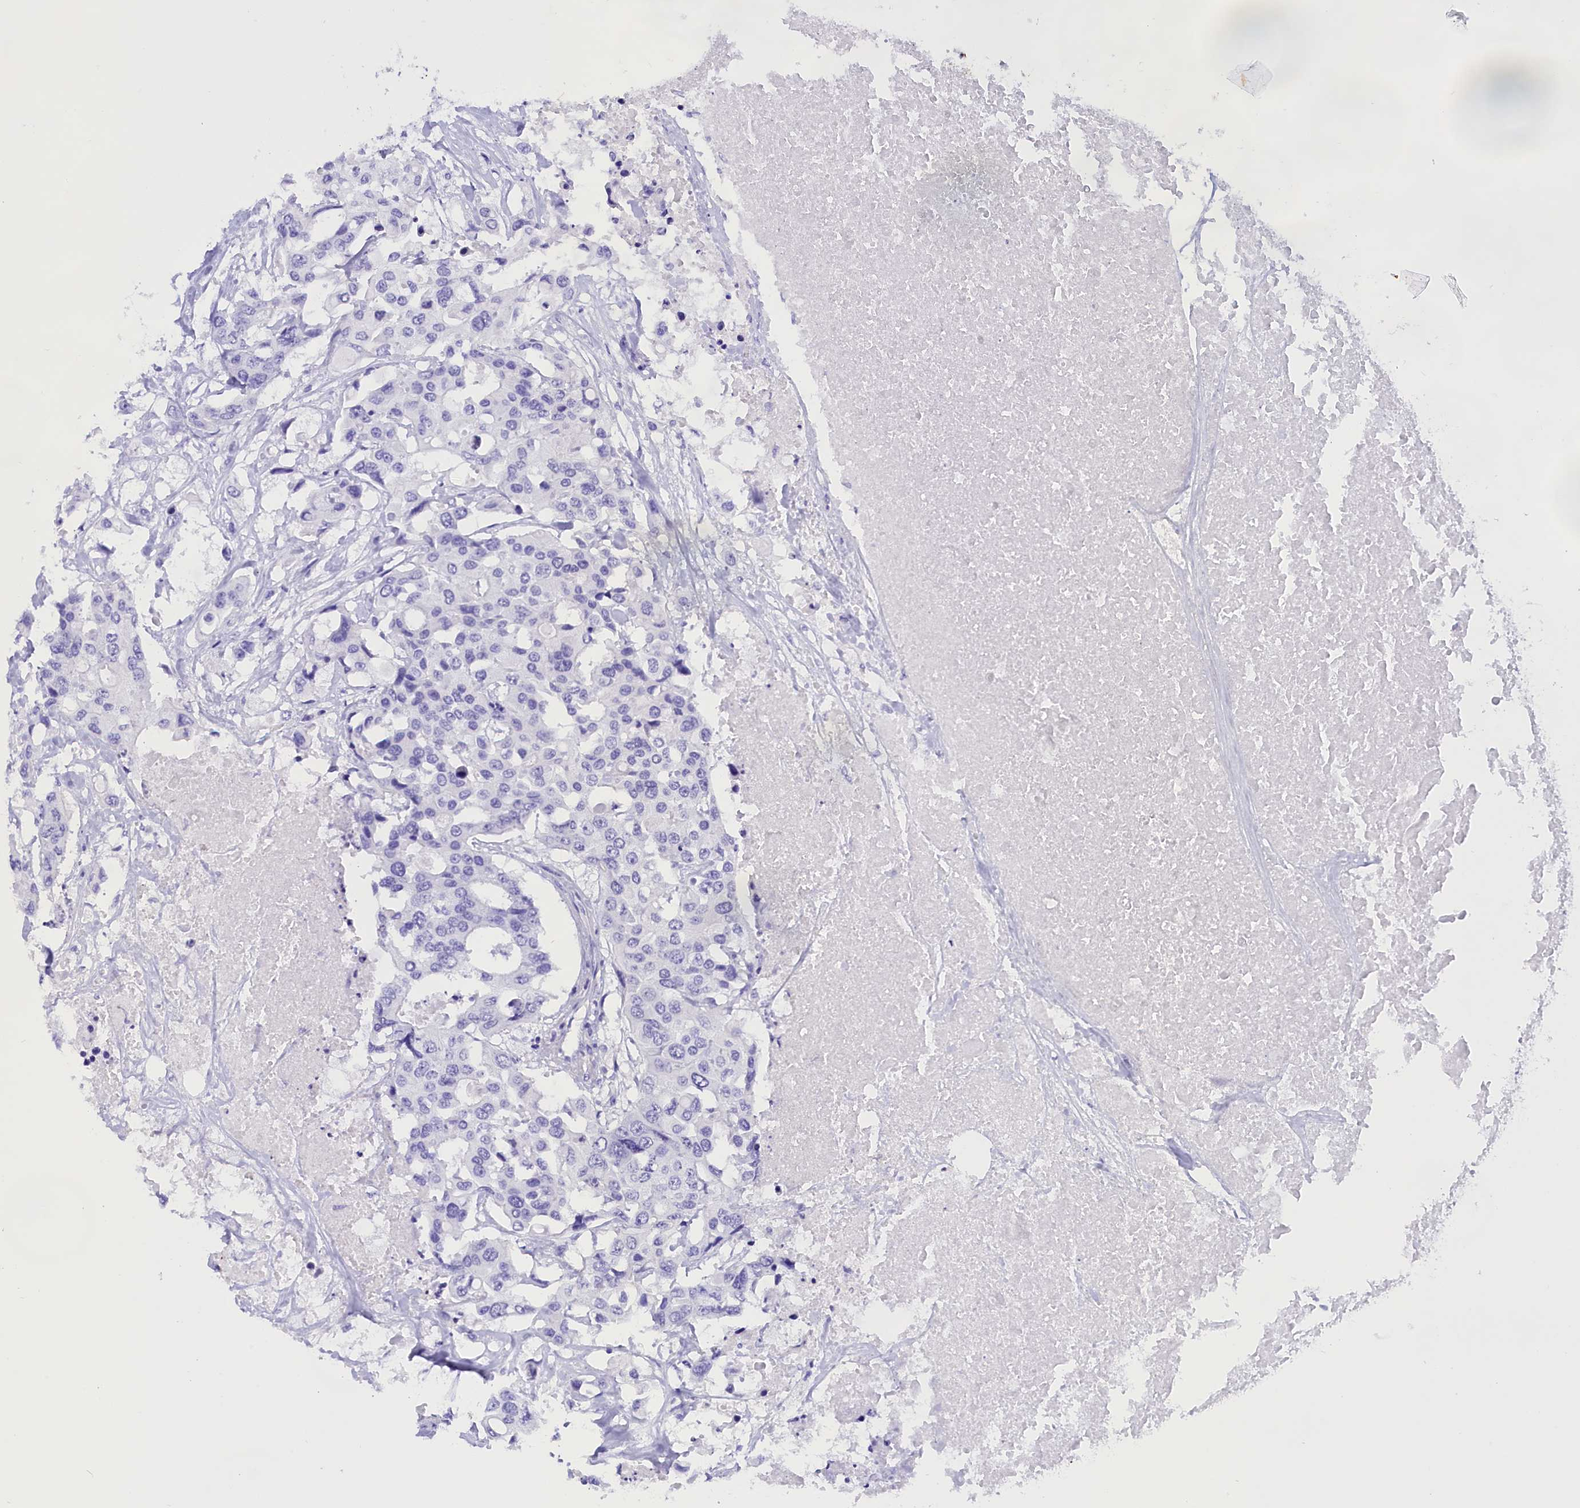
{"staining": {"intensity": "negative", "quantity": "none", "location": "none"}, "tissue": "colorectal cancer", "cell_type": "Tumor cells", "image_type": "cancer", "snomed": [{"axis": "morphology", "description": "Adenocarcinoma, NOS"}, {"axis": "topography", "description": "Colon"}], "caption": "This is an immunohistochemistry photomicrograph of human colorectal adenocarcinoma. There is no positivity in tumor cells.", "gene": "CLC", "patient": {"sex": "male", "age": 77}}